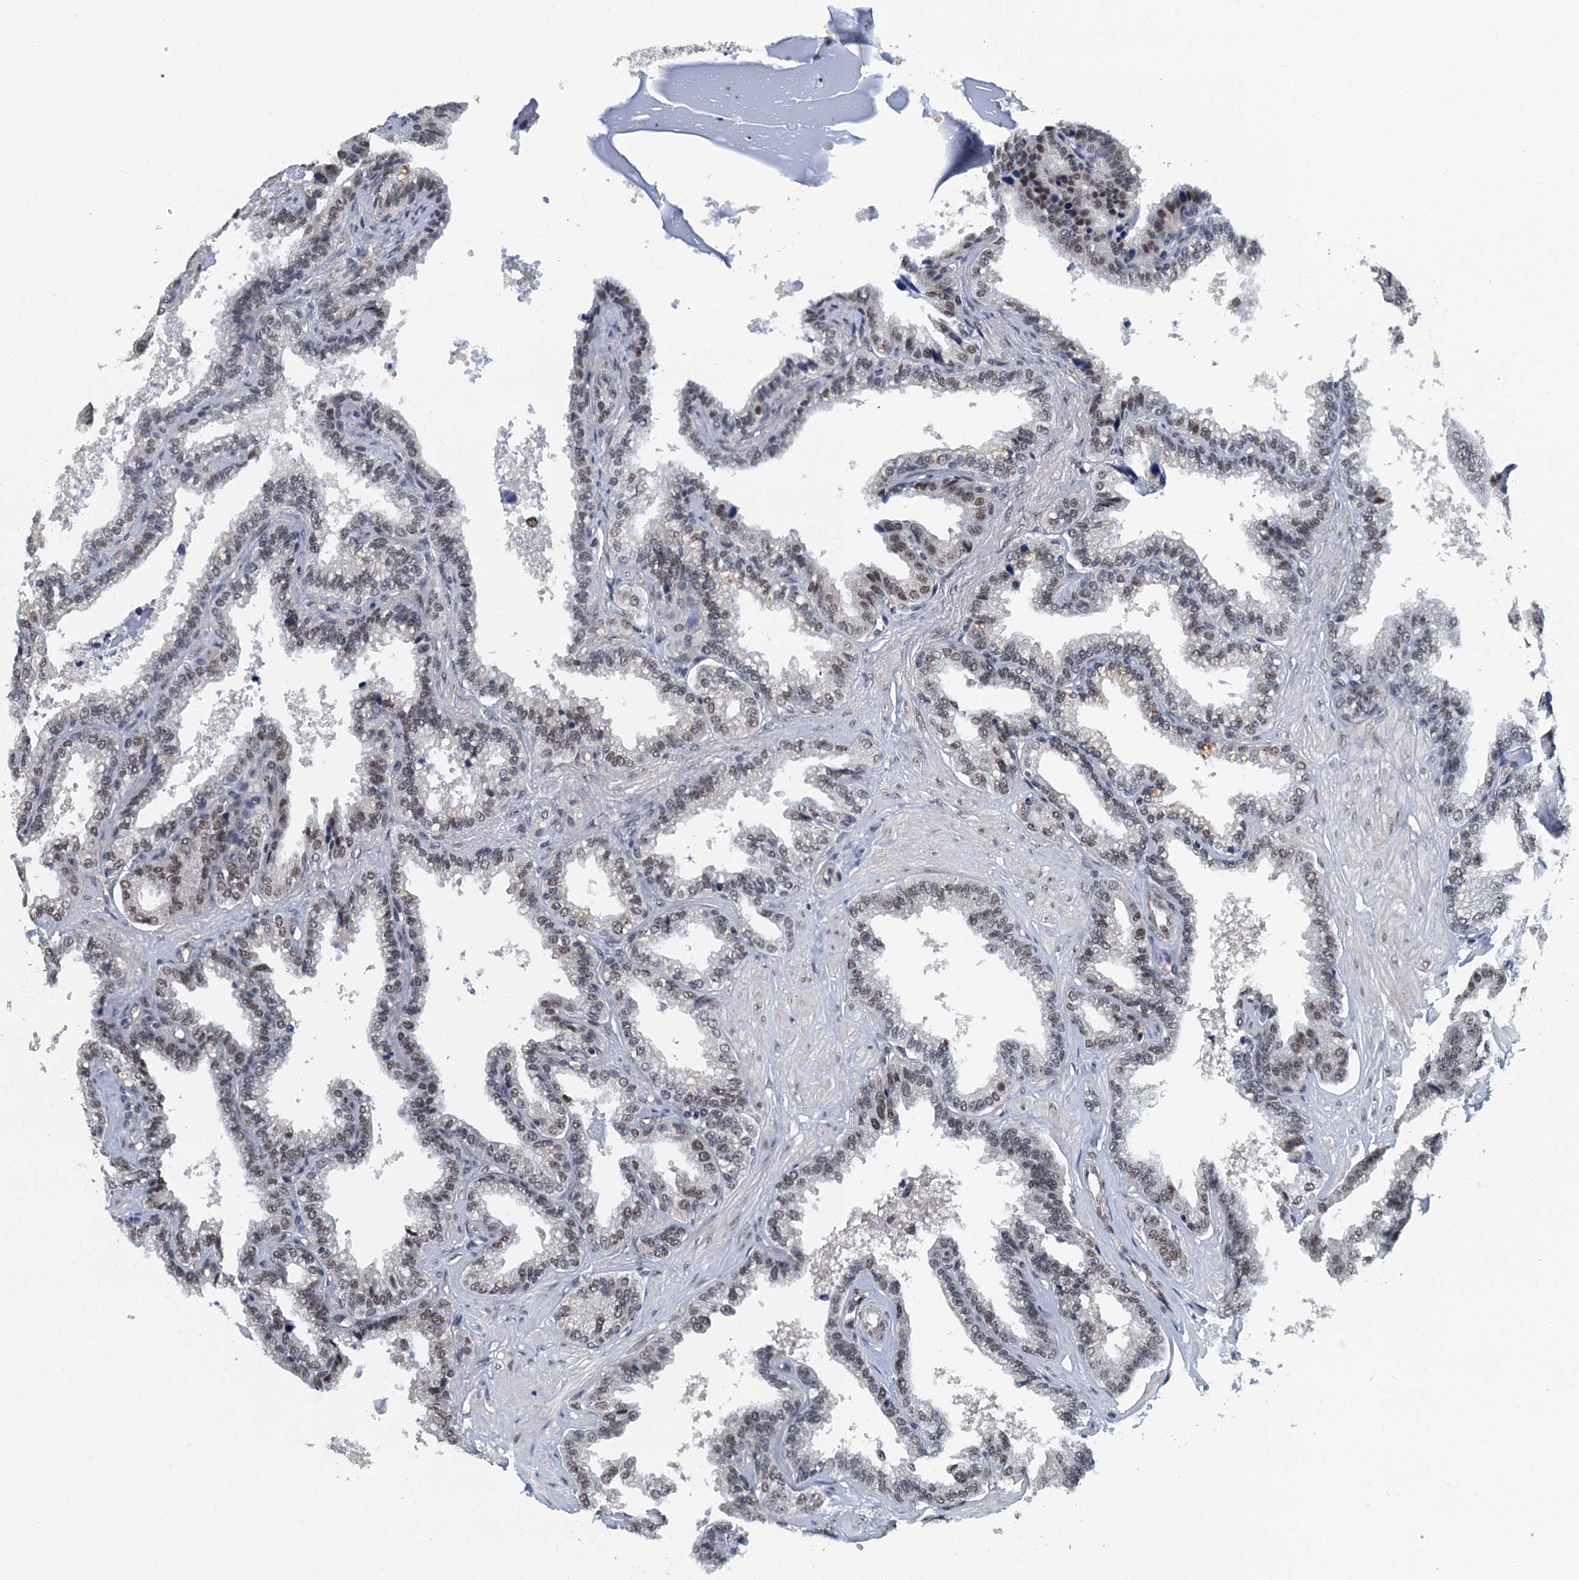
{"staining": {"intensity": "weak", "quantity": "25%-75%", "location": "nuclear"}, "tissue": "seminal vesicle", "cell_type": "Glandular cells", "image_type": "normal", "snomed": [{"axis": "morphology", "description": "Normal tissue, NOS"}, {"axis": "topography", "description": "Seminal veicle"}], "caption": "Immunohistochemistry (IHC) staining of unremarkable seminal vesicle, which reveals low levels of weak nuclear staining in about 25%-75% of glandular cells indicating weak nuclear protein staining. The staining was performed using DAB (brown) for protein detection and nuclei were counterstained in hematoxylin (blue).", "gene": "GADL1", "patient": {"sex": "male", "age": 46}}